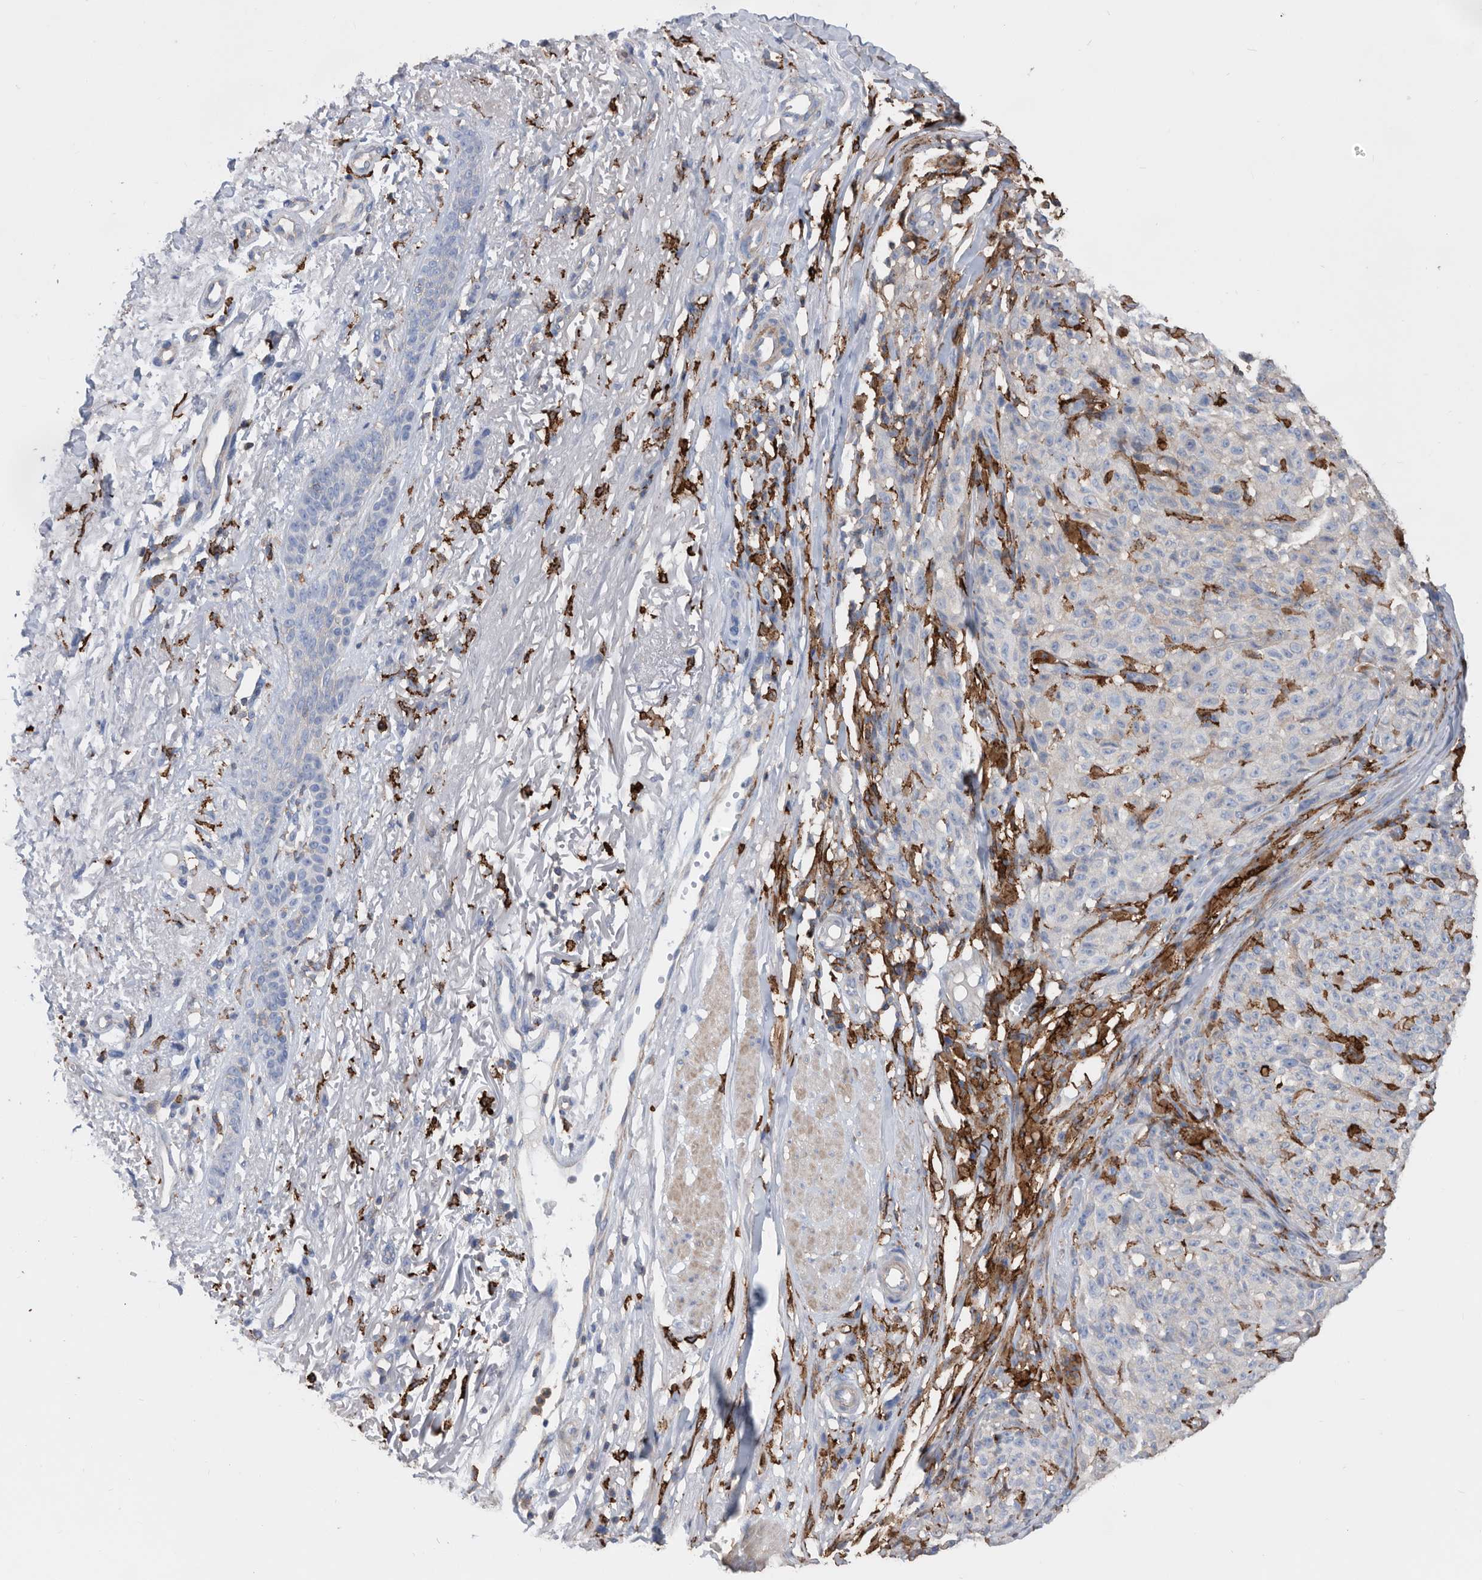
{"staining": {"intensity": "negative", "quantity": "none", "location": "none"}, "tissue": "melanoma", "cell_type": "Tumor cells", "image_type": "cancer", "snomed": [{"axis": "morphology", "description": "Malignant melanoma, NOS"}, {"axis": "topography", "description": "Skin"}], "caption": "Human malignant melanoma stained for a protein using immunohistochemistry (IHC) reveals no positivity in tumor cells.", "gene": "MS4A4A", "patient": {"sex": "female", "age": 82}}